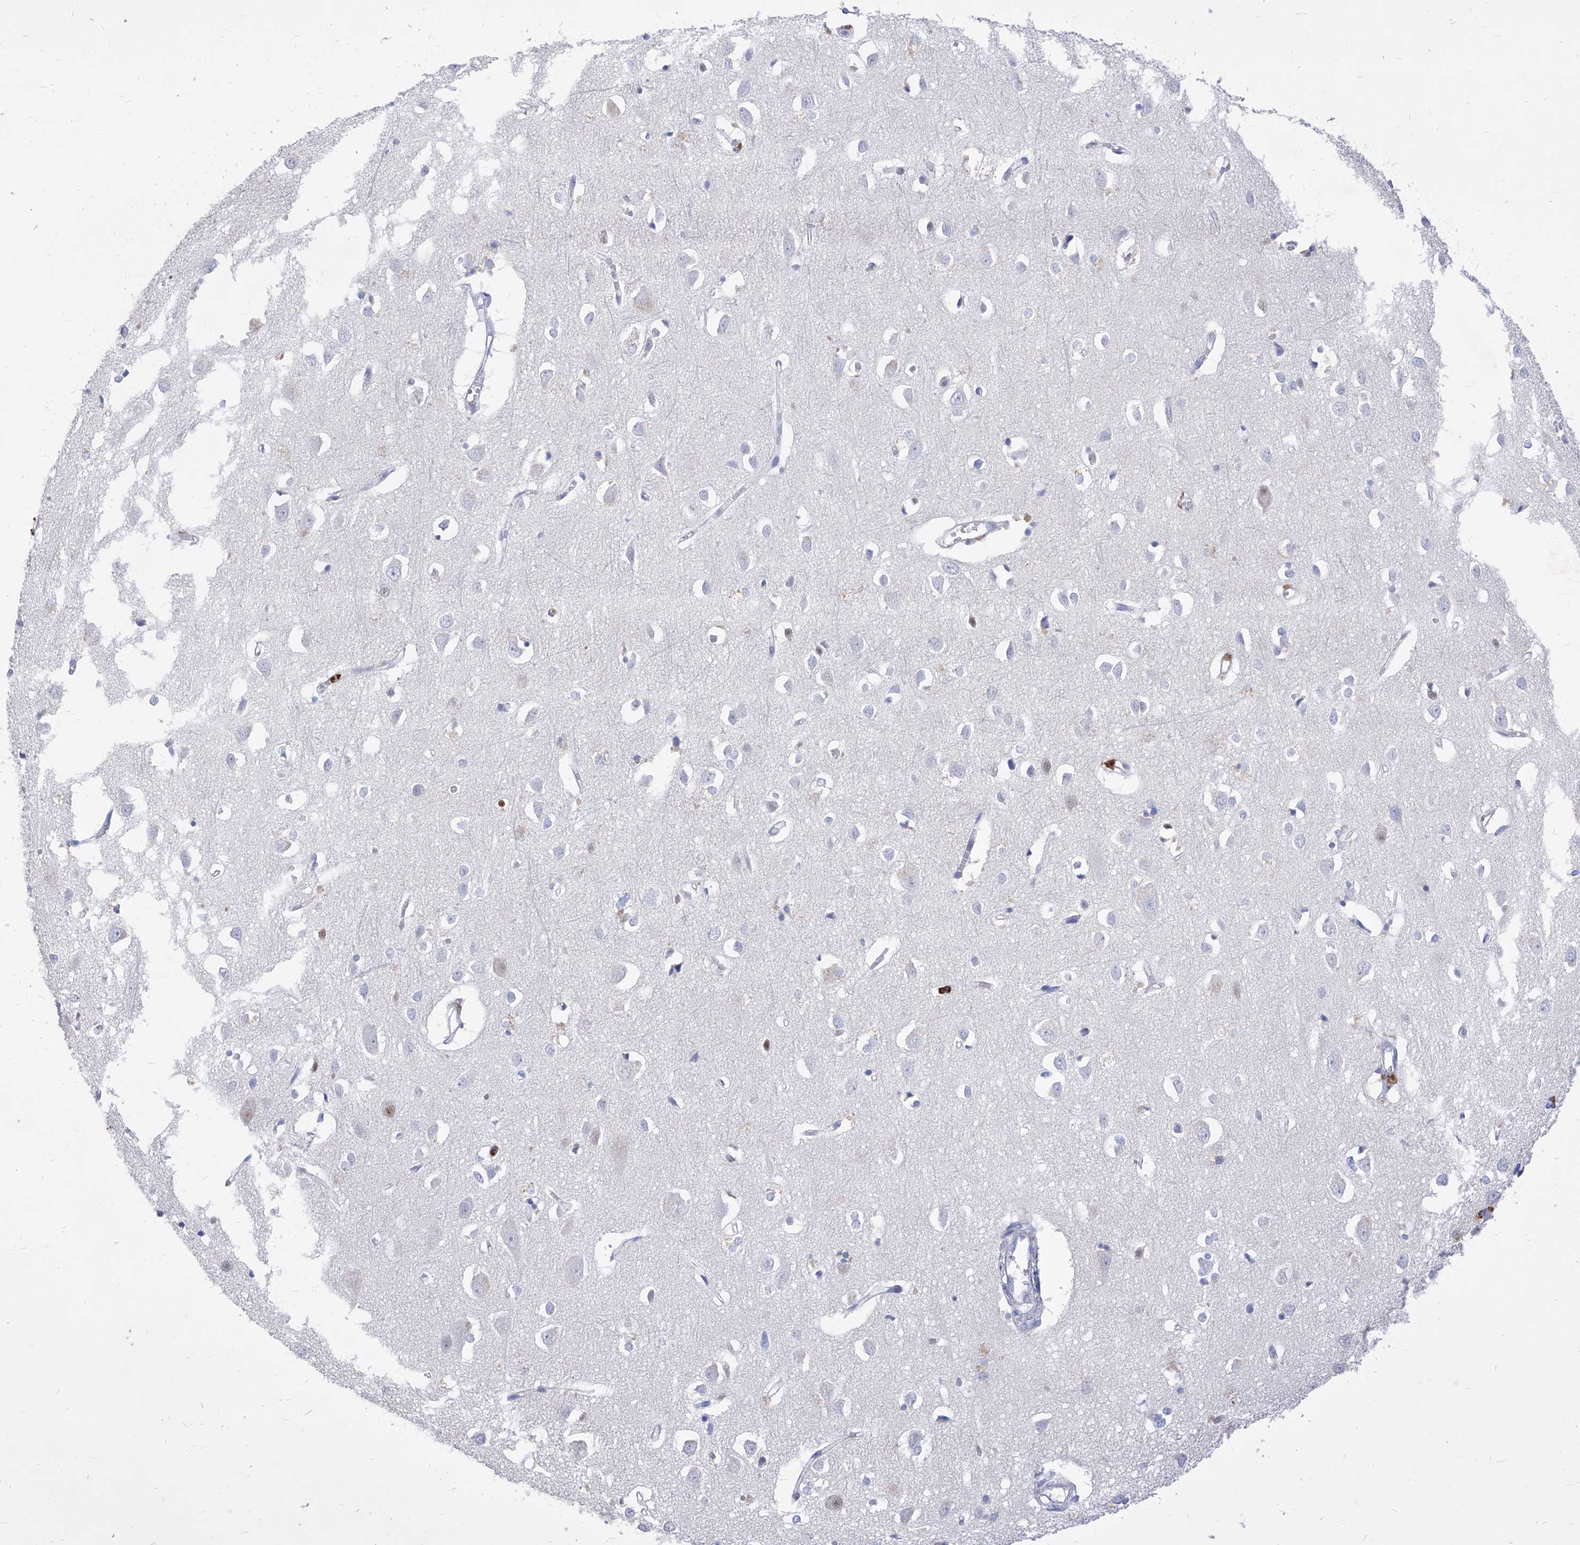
{"staining": {"intensity": "negative", "quantity": "none", "location": "none"}, "tissue": "cerebral cortex", "cell_type": "Endothelial cells", "image_type": "normal", "snomed": [{"axis": "morphology", "description": "Normal tissue, NOS"}, {"axis": "topography", "description": "Cerebral cortex"}], "caption": "This is a photomicrograph of immunohistochemistry staining of benign cerebral cortex, which shows no staining in endothelial cells.", "gene": "VAX1", "patient": {"sex": "female", "age": 64}}